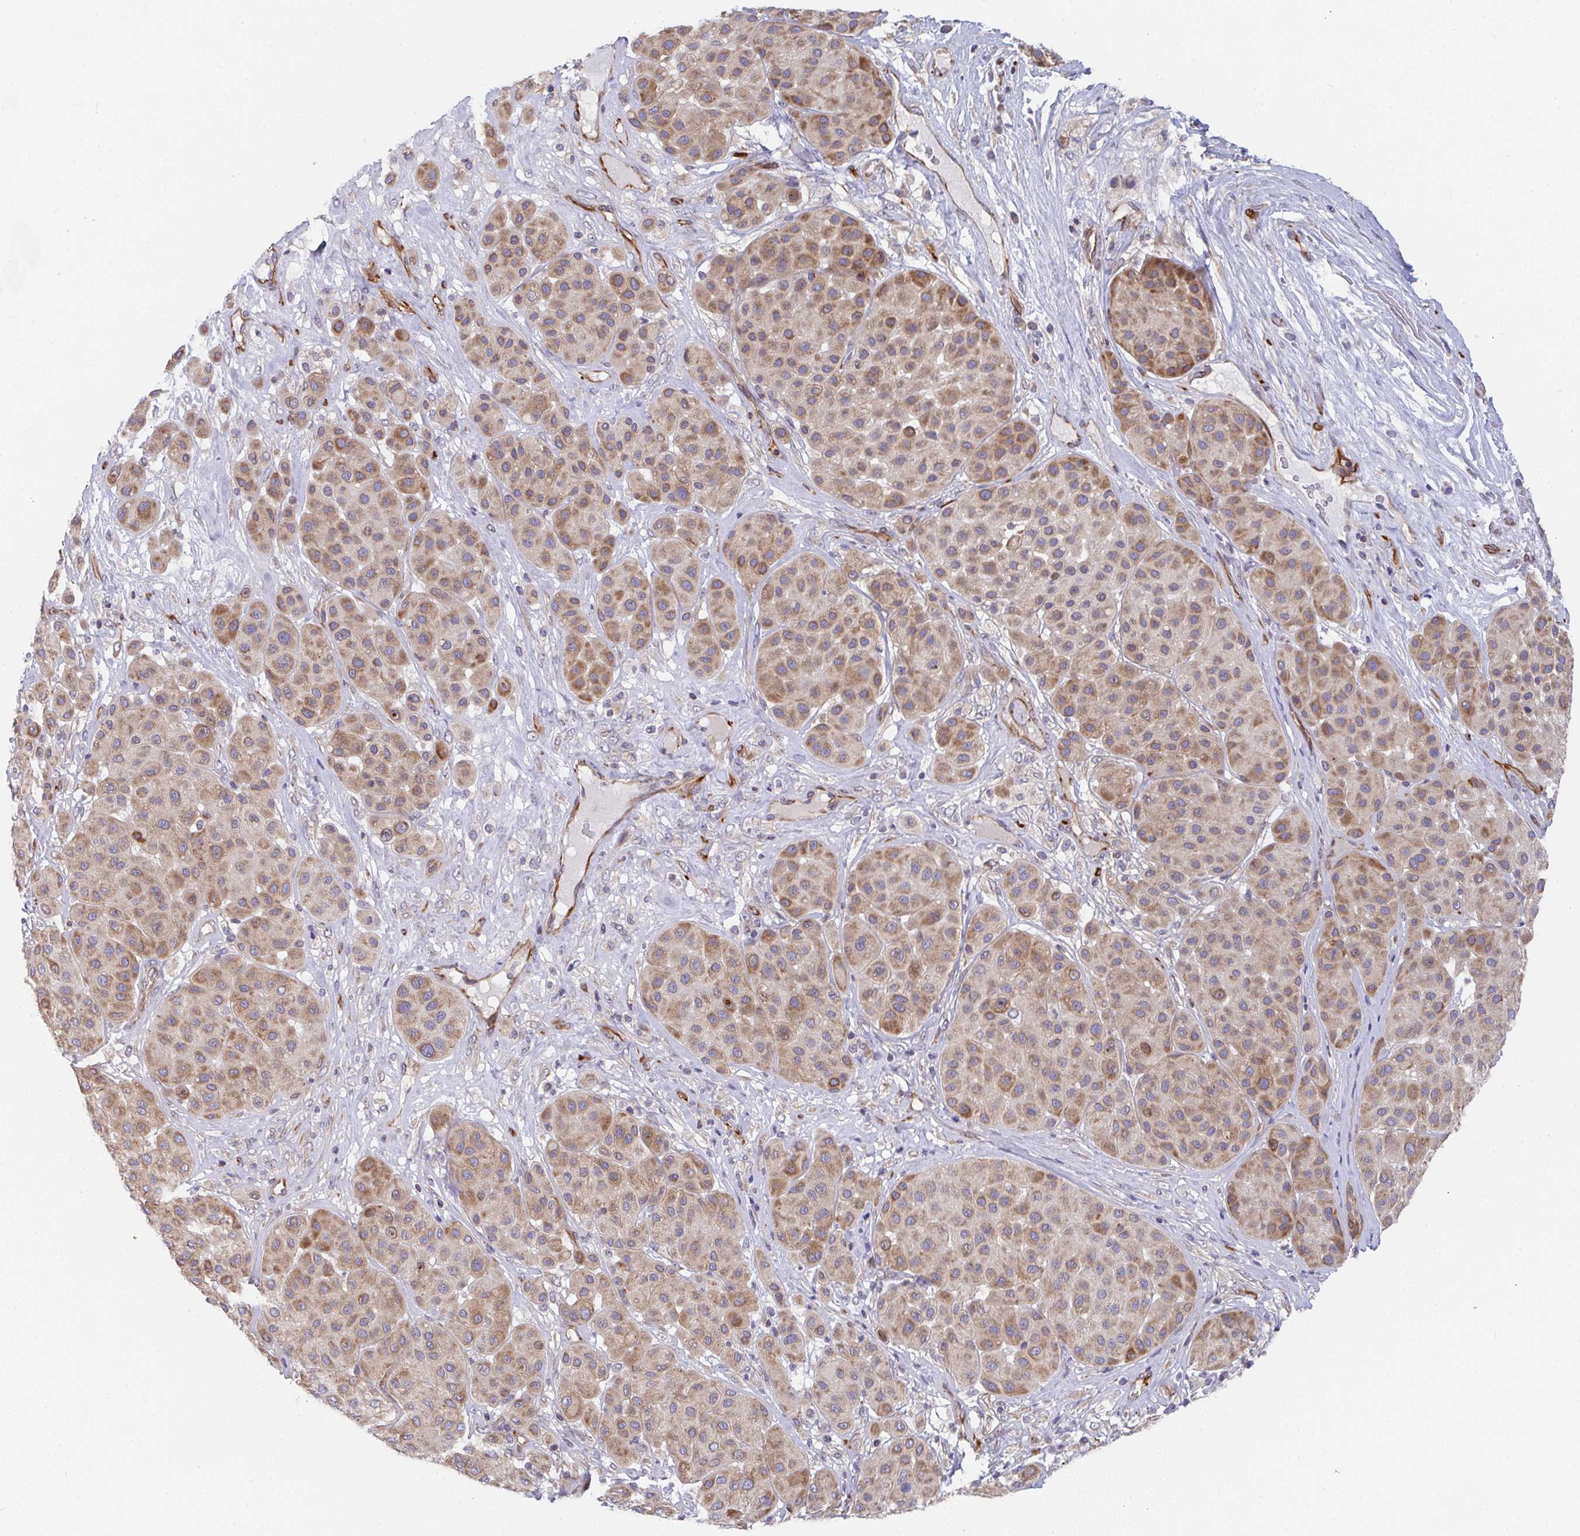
{"staining": {"intensity": "moderate", "quantity": ">75%", "location": "cytoplasmic/membranous"}, "tissue": "melanoma", "cell_type": "Tumor cells", "image_type": "cancer", "snomed": [{"axis": "morphology", "description": "Malignant melanoma, Metastatic site"}, {"axis": "topography", "description": "Smooth muscle"}], "caption": "The histopathology image displays staining of melanoma, revealing moderate cytoplasmic/membranous protein expression (brown color) within tumor cells.", "gene": "EIF1AD", "patient": {"sex": "male", "age": 41}}